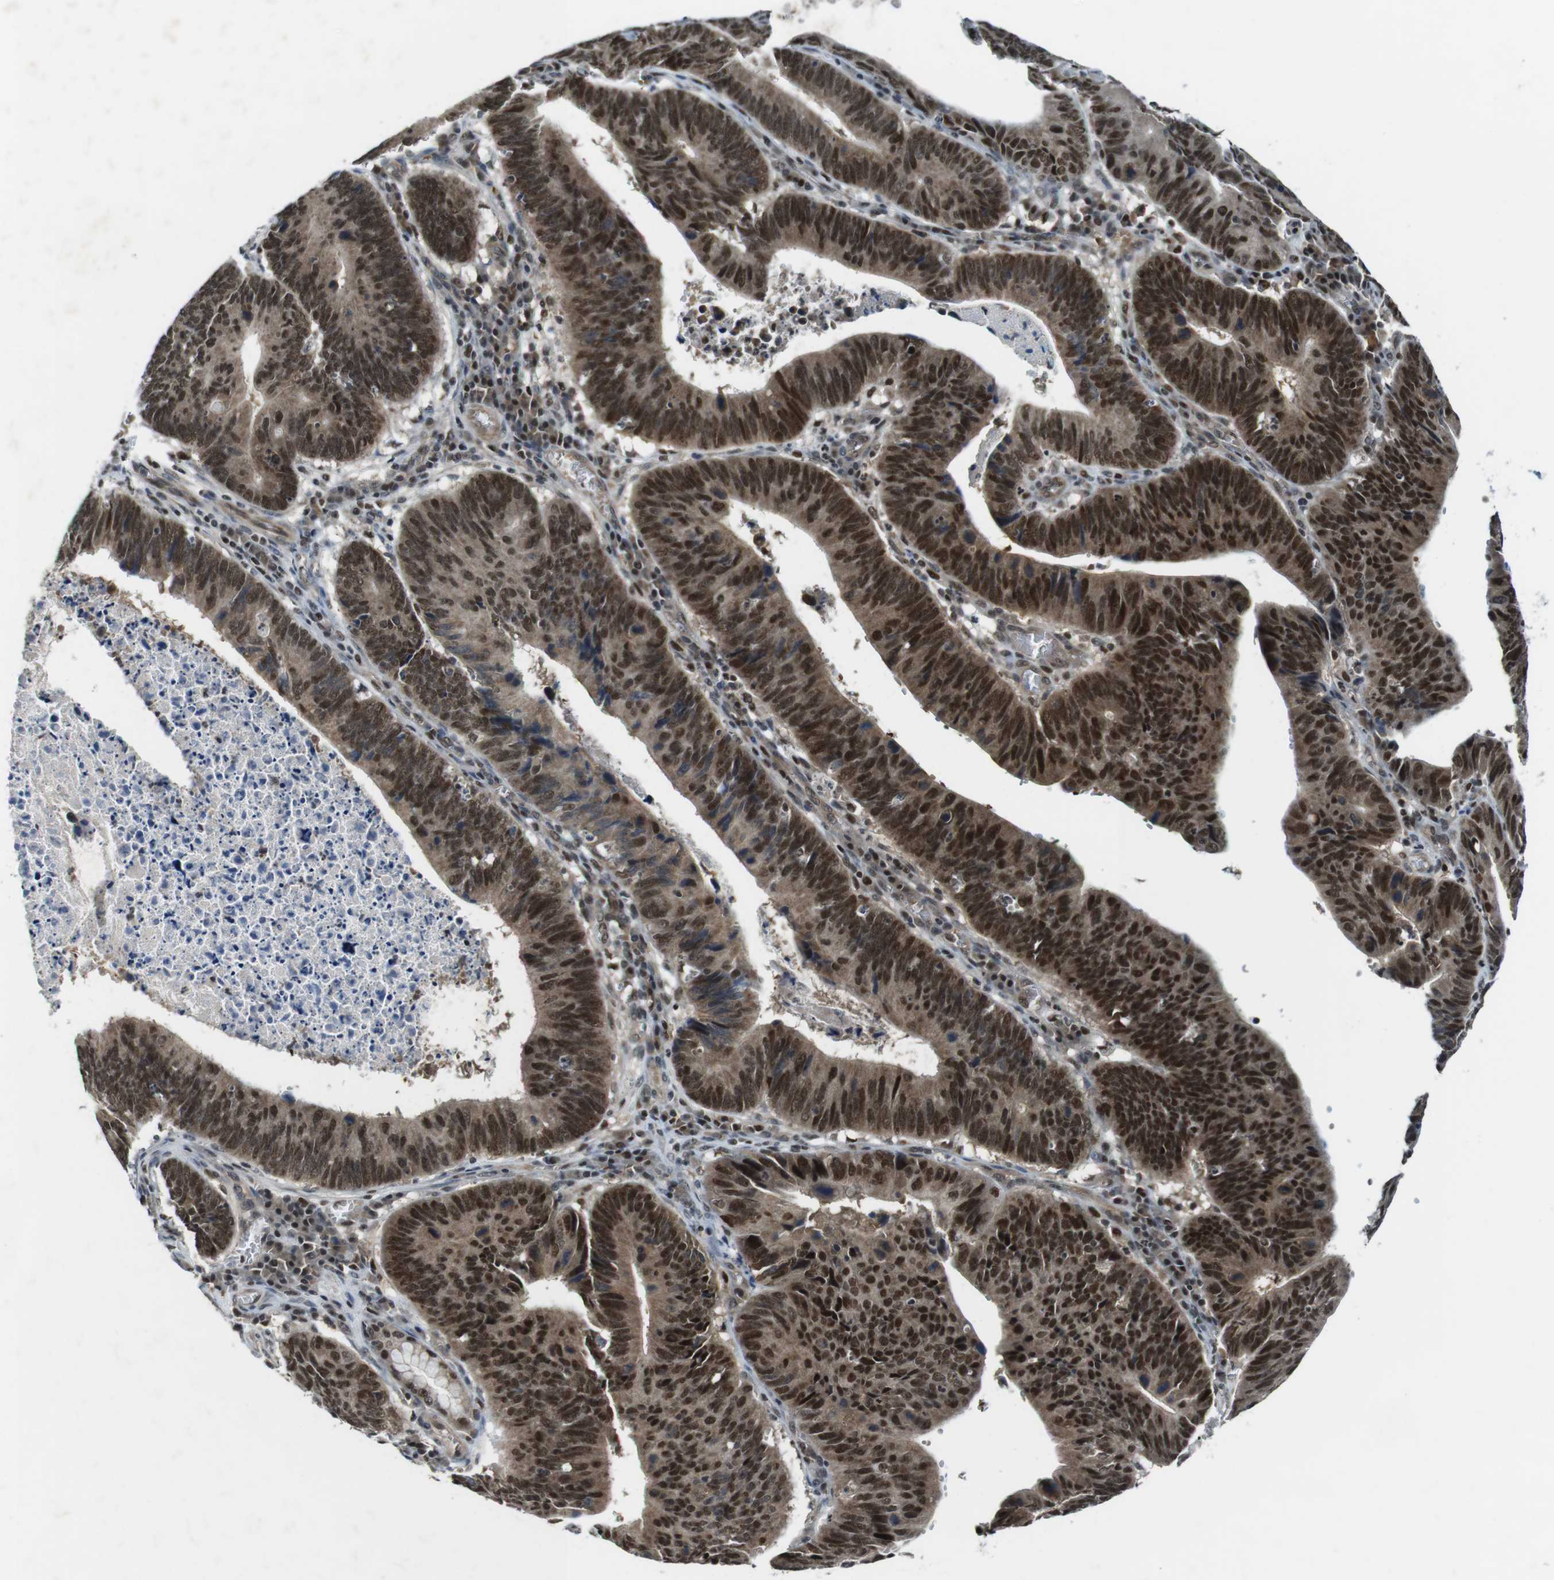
{"staining": {"intensity": "strong", "quantity": ">75%", "location": "cytoplasmic/membranous,nuclear"}, "tissue": "stomach cancer", "cell_type": "Tumor cells", "image_type": "cancer", "snomed": [{"axis": "morphology", "description": "Adenocarcinoma, NOS"}, {"axis": "topography", "description": "Stomach"}], "caption": "An image of adenocarcinoma (stomach) stained for a protein reveals strong cytoplasmic/membranous and nuclear brown staining in tumor cells.", "gene": "MAPKAPK5", "patient": {"sex": "male", "age": 59}}